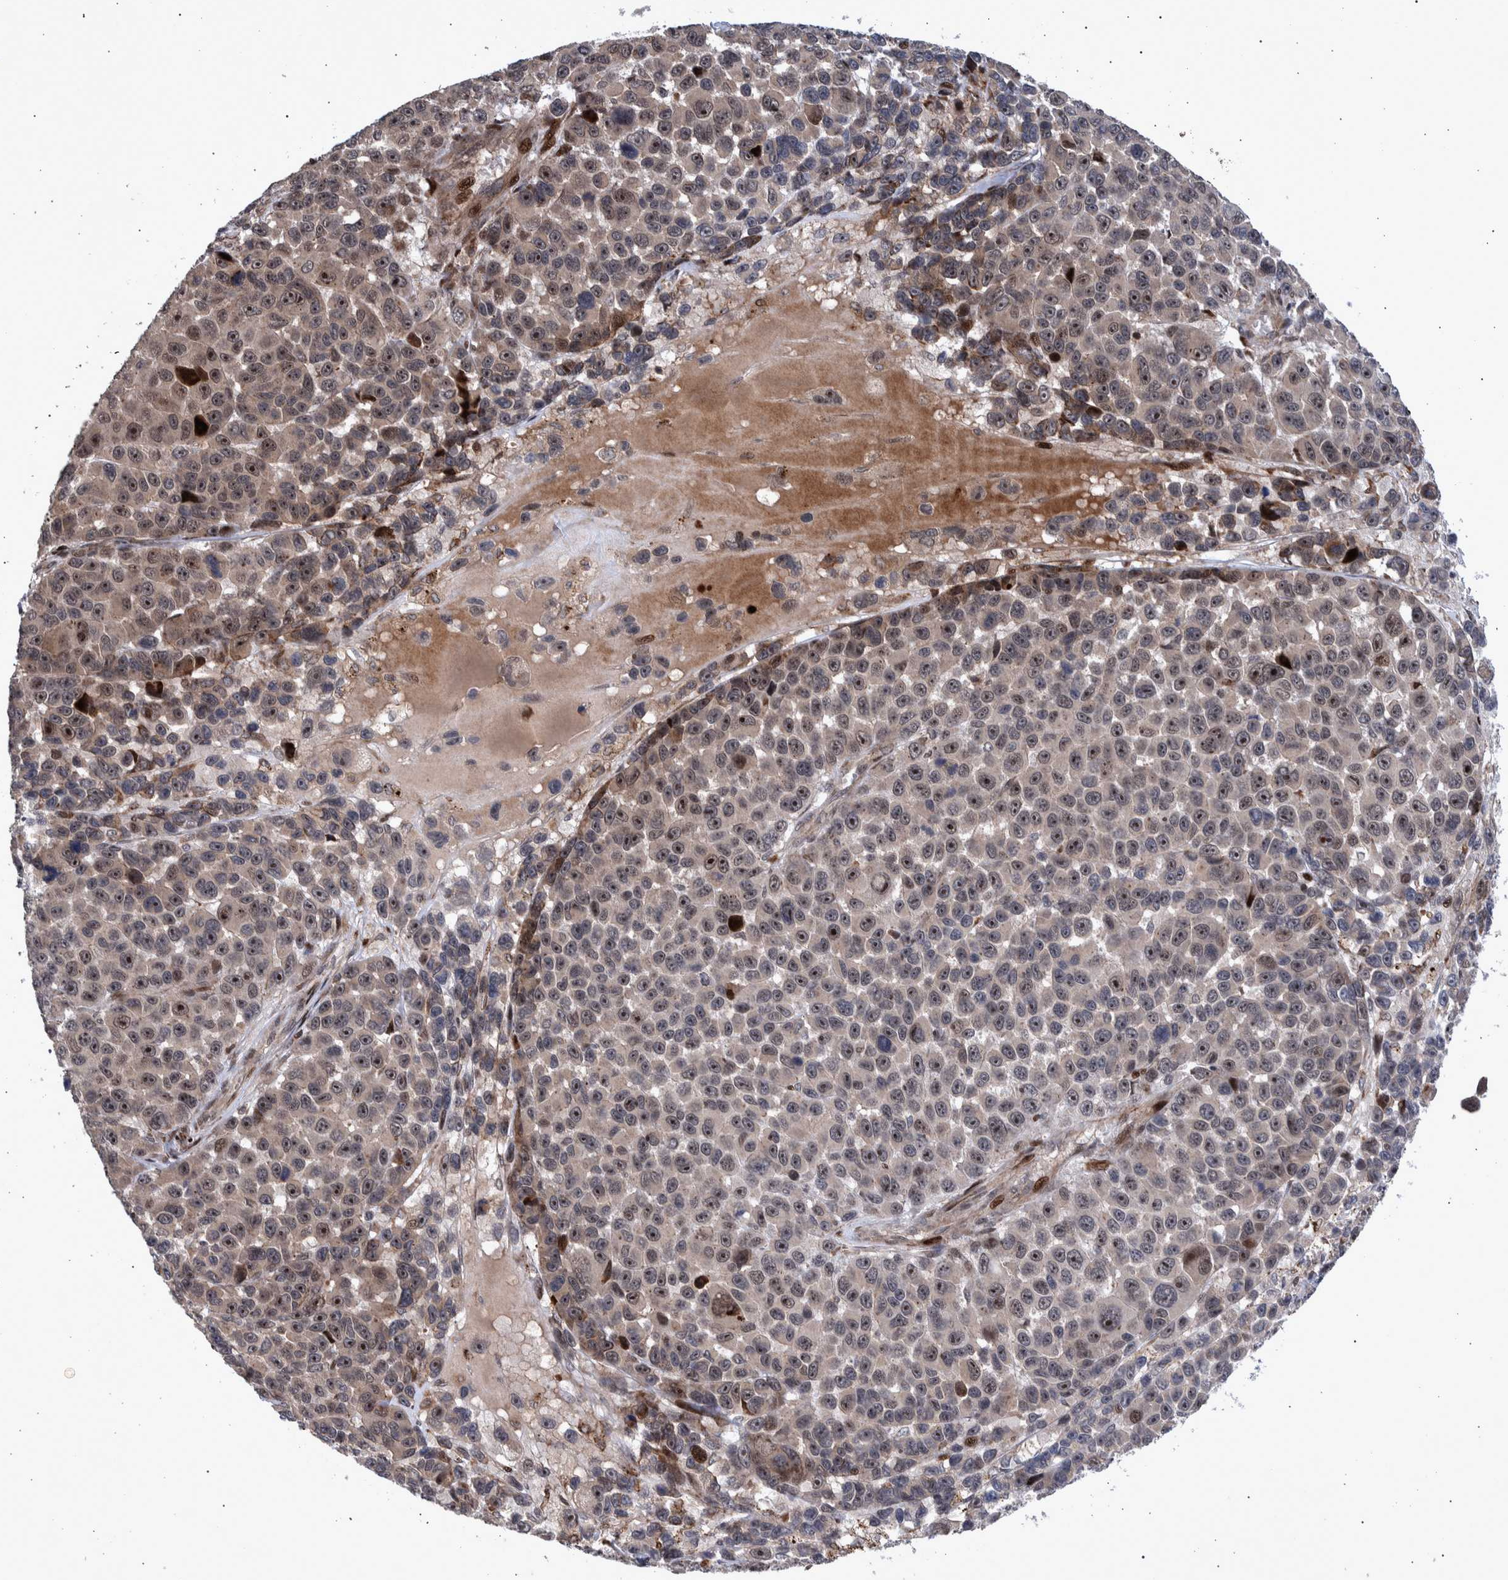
{"staining": {"intensity": "weak", "quantity": ">75%", "location": "cytoplasmic/membranous,nuclear"}, "tissue": "melanoma", "cell_type": "Tumor cells", "image_type": "cancer", "snomed": [{"axis": "morphology", "description": "Malignant melanoma, NOS"}, {"axis": "topography", "description": "Skin"}], "caption": "Melanoma stained with DAB (3,3'-diaminobenzidine) immunohistochemistry exhibits low levels of weak cytoplasmic/membranous and nuclear staining in about >75% of tumor cells.", "gene": "SHISA6", "patient": {"sex": "male", "age": 53}}